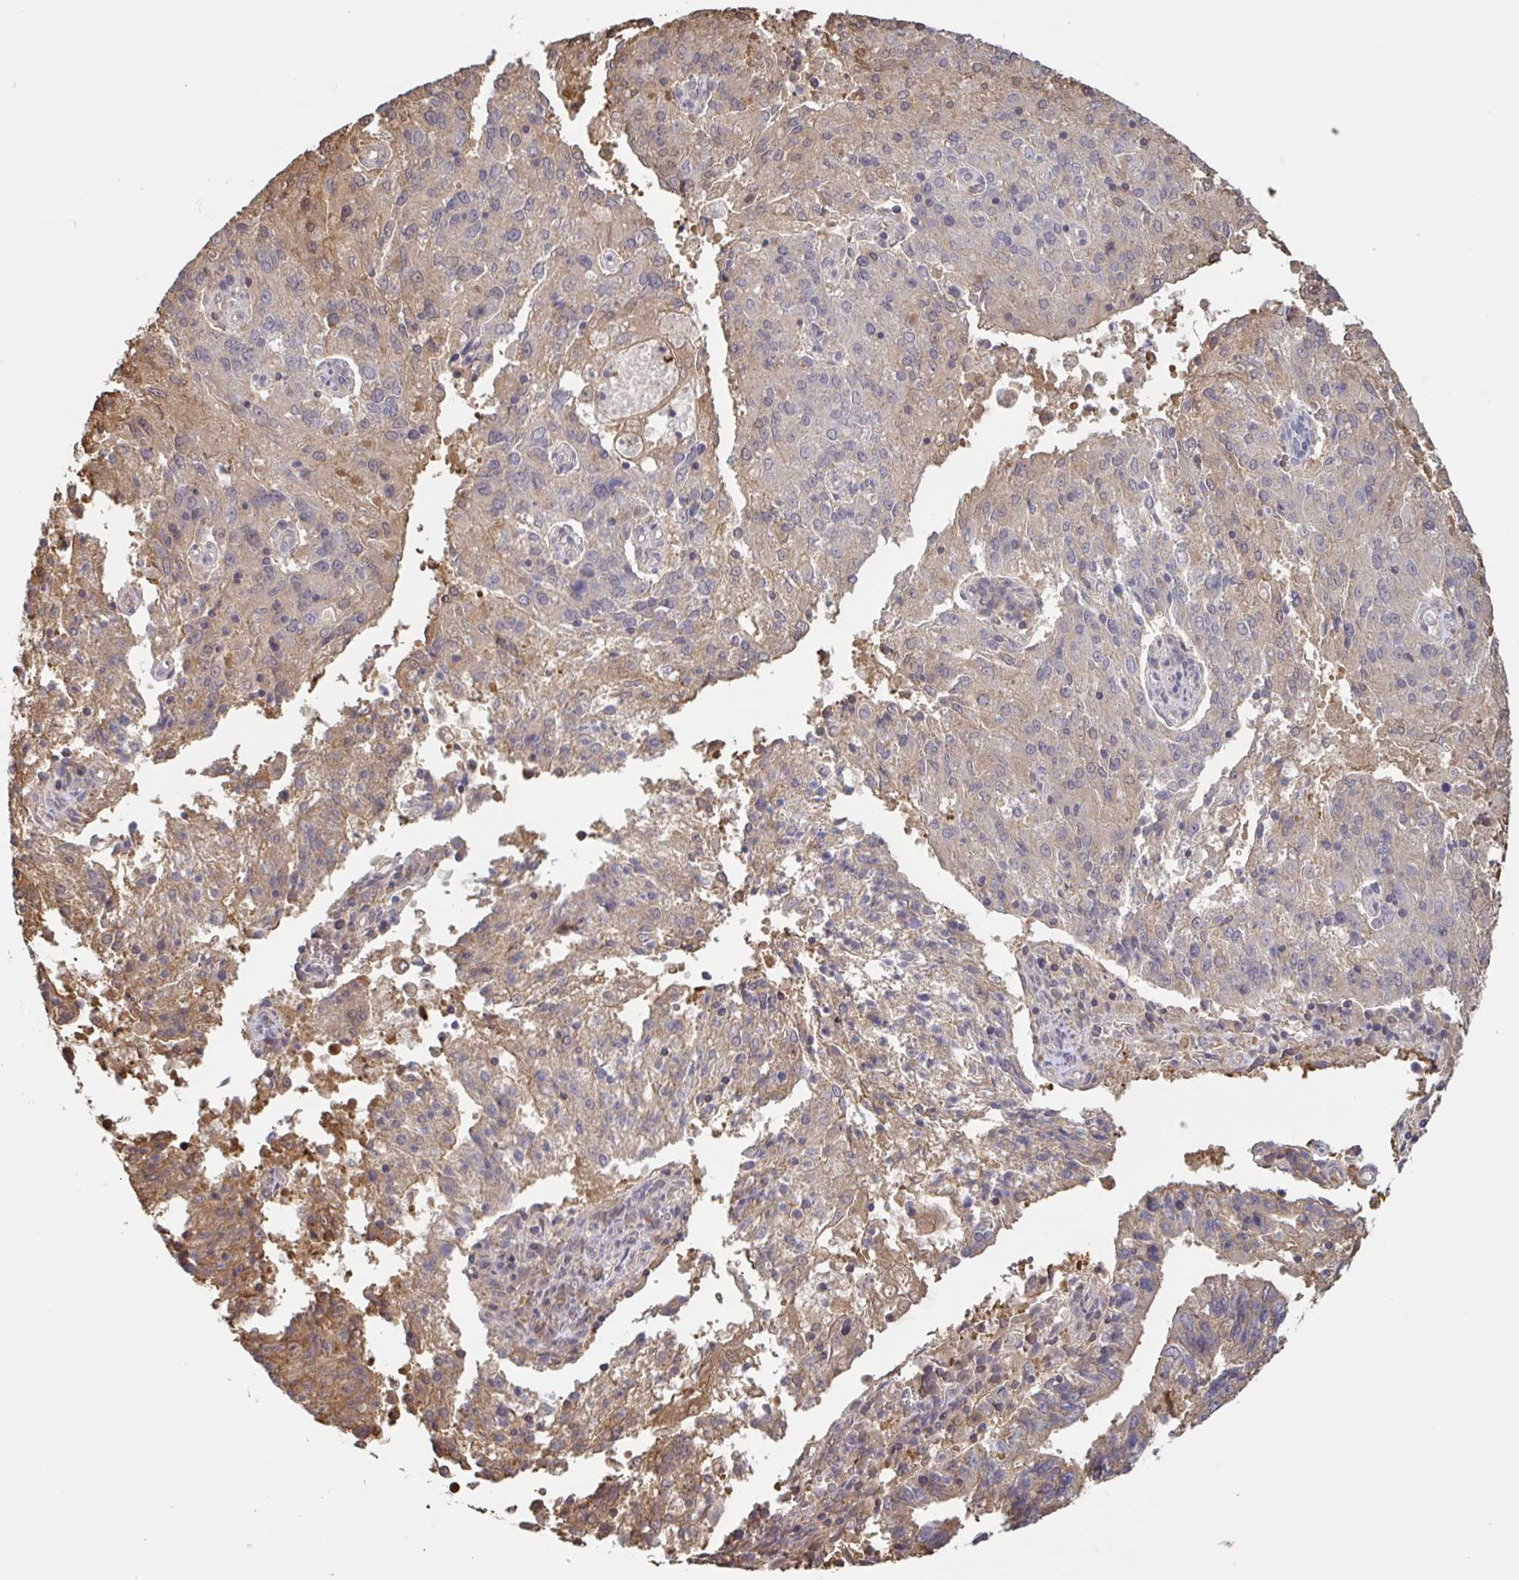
{"staining": {"intensity": "weak", "quantity": "25%-75%", "location": "cytoplasmic/membranous"}, "tissue": "endometrial cancer", "cell_type": "Tumor cells", "image_type": "cancer", "snomed": [{"axis": "morphology", "description": "Adenocarcinoma, NOS"}, {"axis": "topography", "description": "Endometrium"}], "caption": "Endometrial cancer (adenocarcinoma) stained with DAB (3,3'-diaminobenzidine) immunohistochemistry (IHC) demonstrates low levels of weak cytoplasmic/membranous expression in approximately 25%-75% of tumor cells. The staining was performed using DAB (3,3'-diaminobenzidine), with brown indicating positive protein expression. Nuclei are stained blue with hematoxylin.", "gene": "OTOP2", "patient": {"sex": "female", "age": 82}}